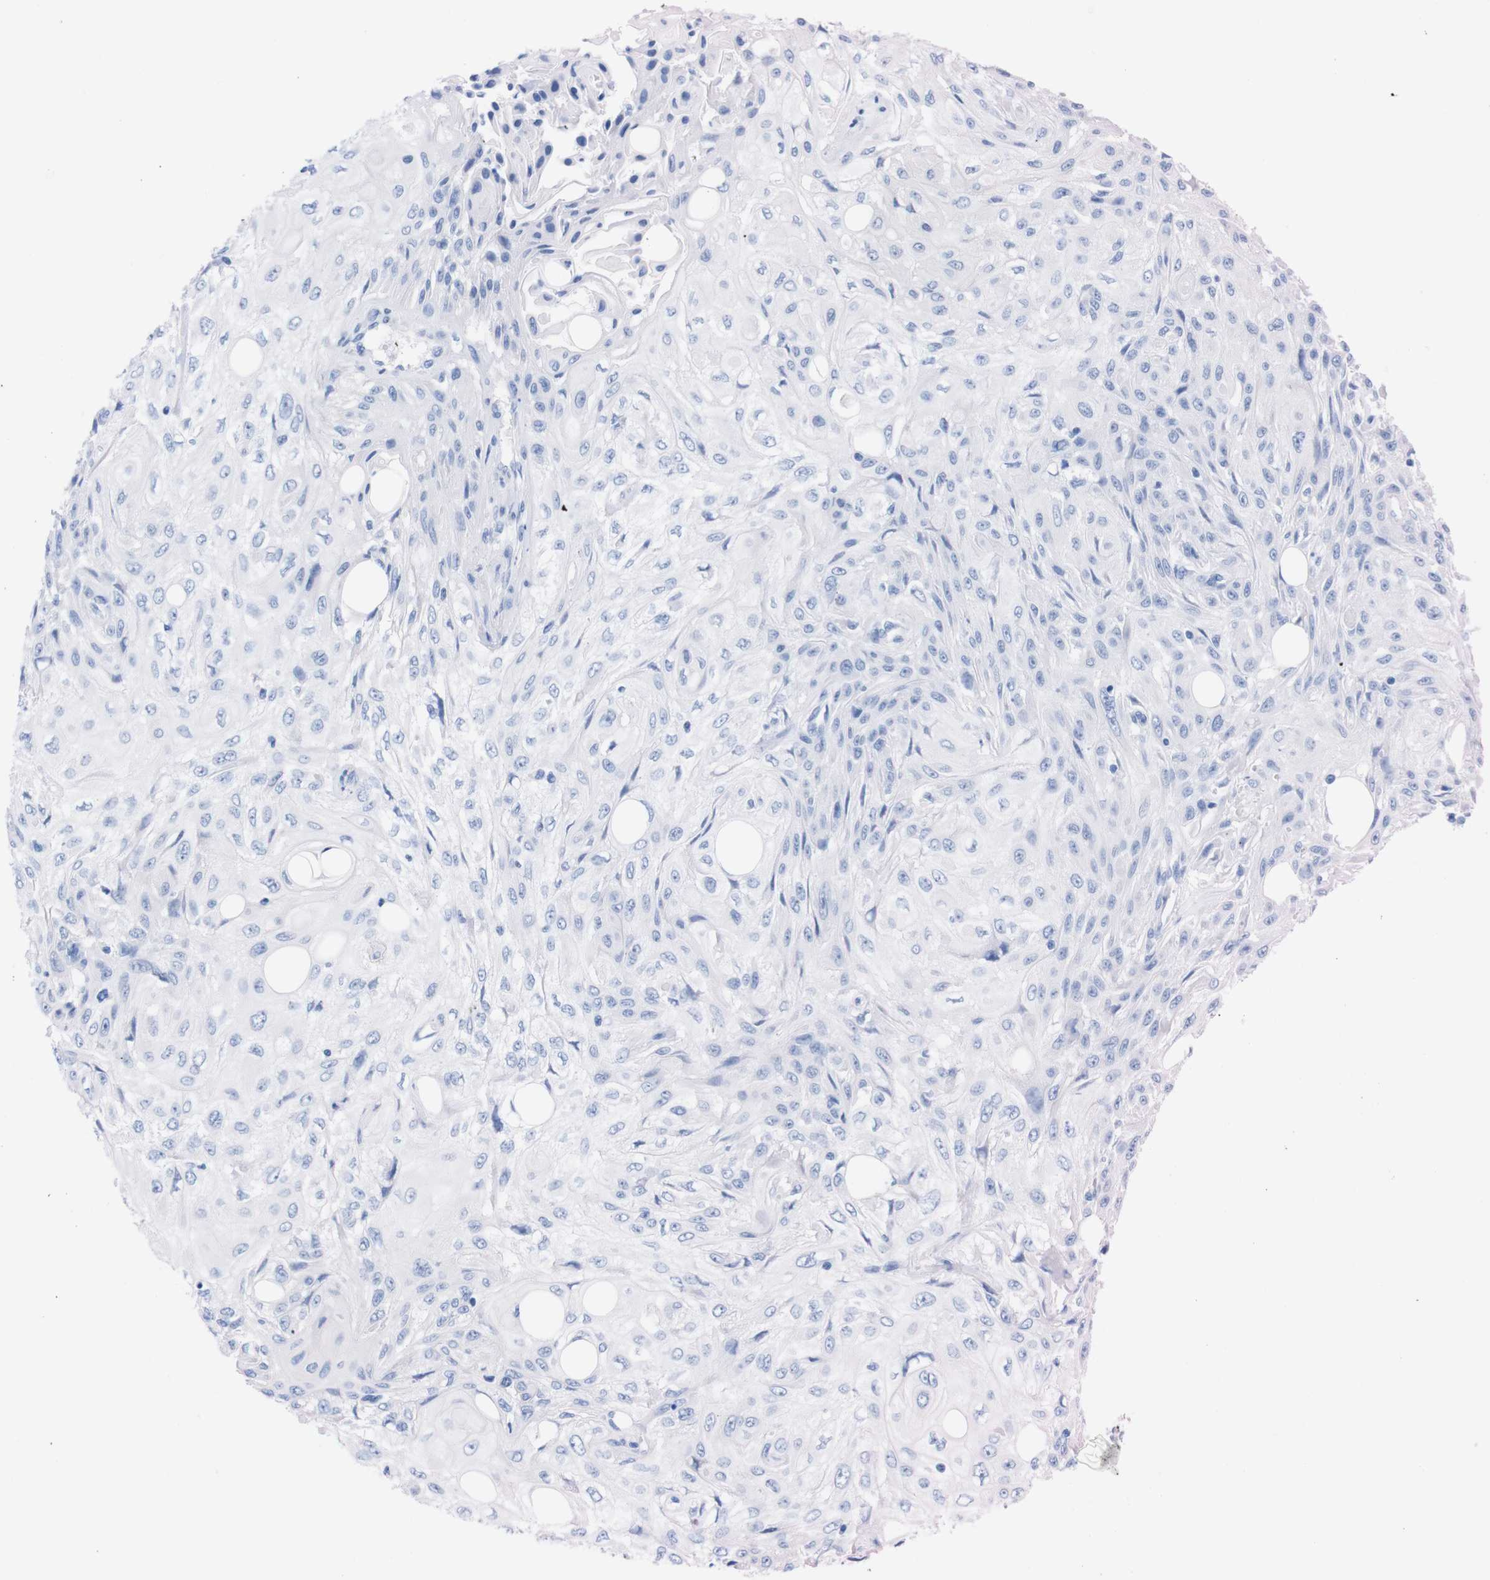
{"staining": {"intensity": "negative", "quantity": "none", "location": "none"}, "tissue": "skin cancer", "cell_type": "Tumor cells", "image_type": "cancer", "snomed": [{"axis": "morphology", "description": "Squamous cell carcinoma, NOS"}, {"axis": "topography", "description": "Skin"}], "caption": "High power microscopy image of an immunohistochemistry photomicrograph of skin cancer, revealing no significant expression in tumor cells.", "gene": "P2RY12", "patient": {"sex": "male", "age": 75}}